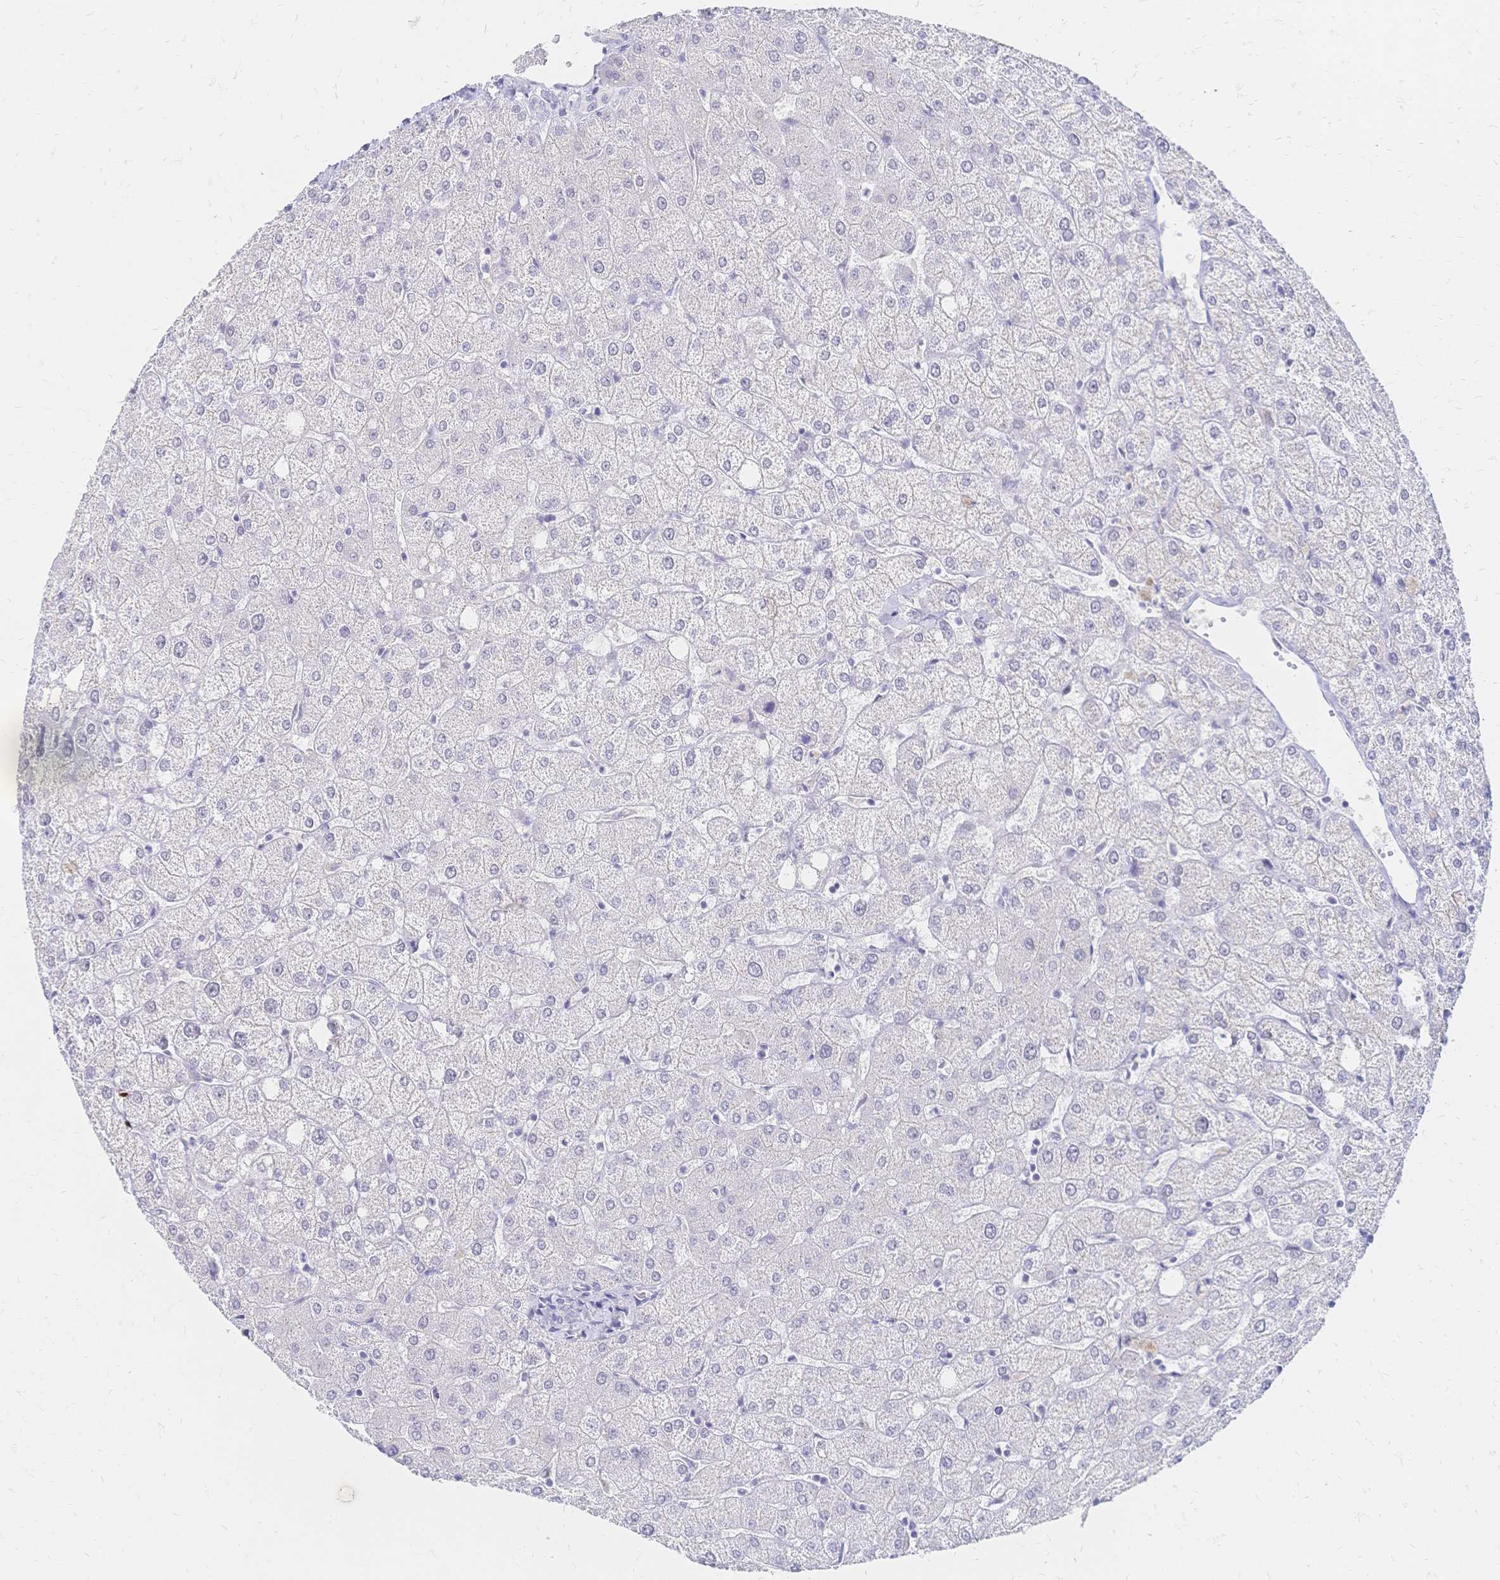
{"staining": {"intensity": "negative", "quantity": "none", "location": "none"}, "tissue": "liver", "cell_type": "Cholangiocytes", "image_type": "normal", "snomed": [{"axis": "morphology", "description": "Normal tissue, NOS"}, {"axis": "topography", "description": "Liver"}], "caption": "DAB immunohistochemical staining of unremarkable human liver demonstrates no significant positivity in cholangiocytes. (Brightfield microscopy of DAB (3,3'-diaminobenzidine) IHC at high magnification).", "gene": "PSORS1C2", "patient": {"sex": "female", "age": 54}}